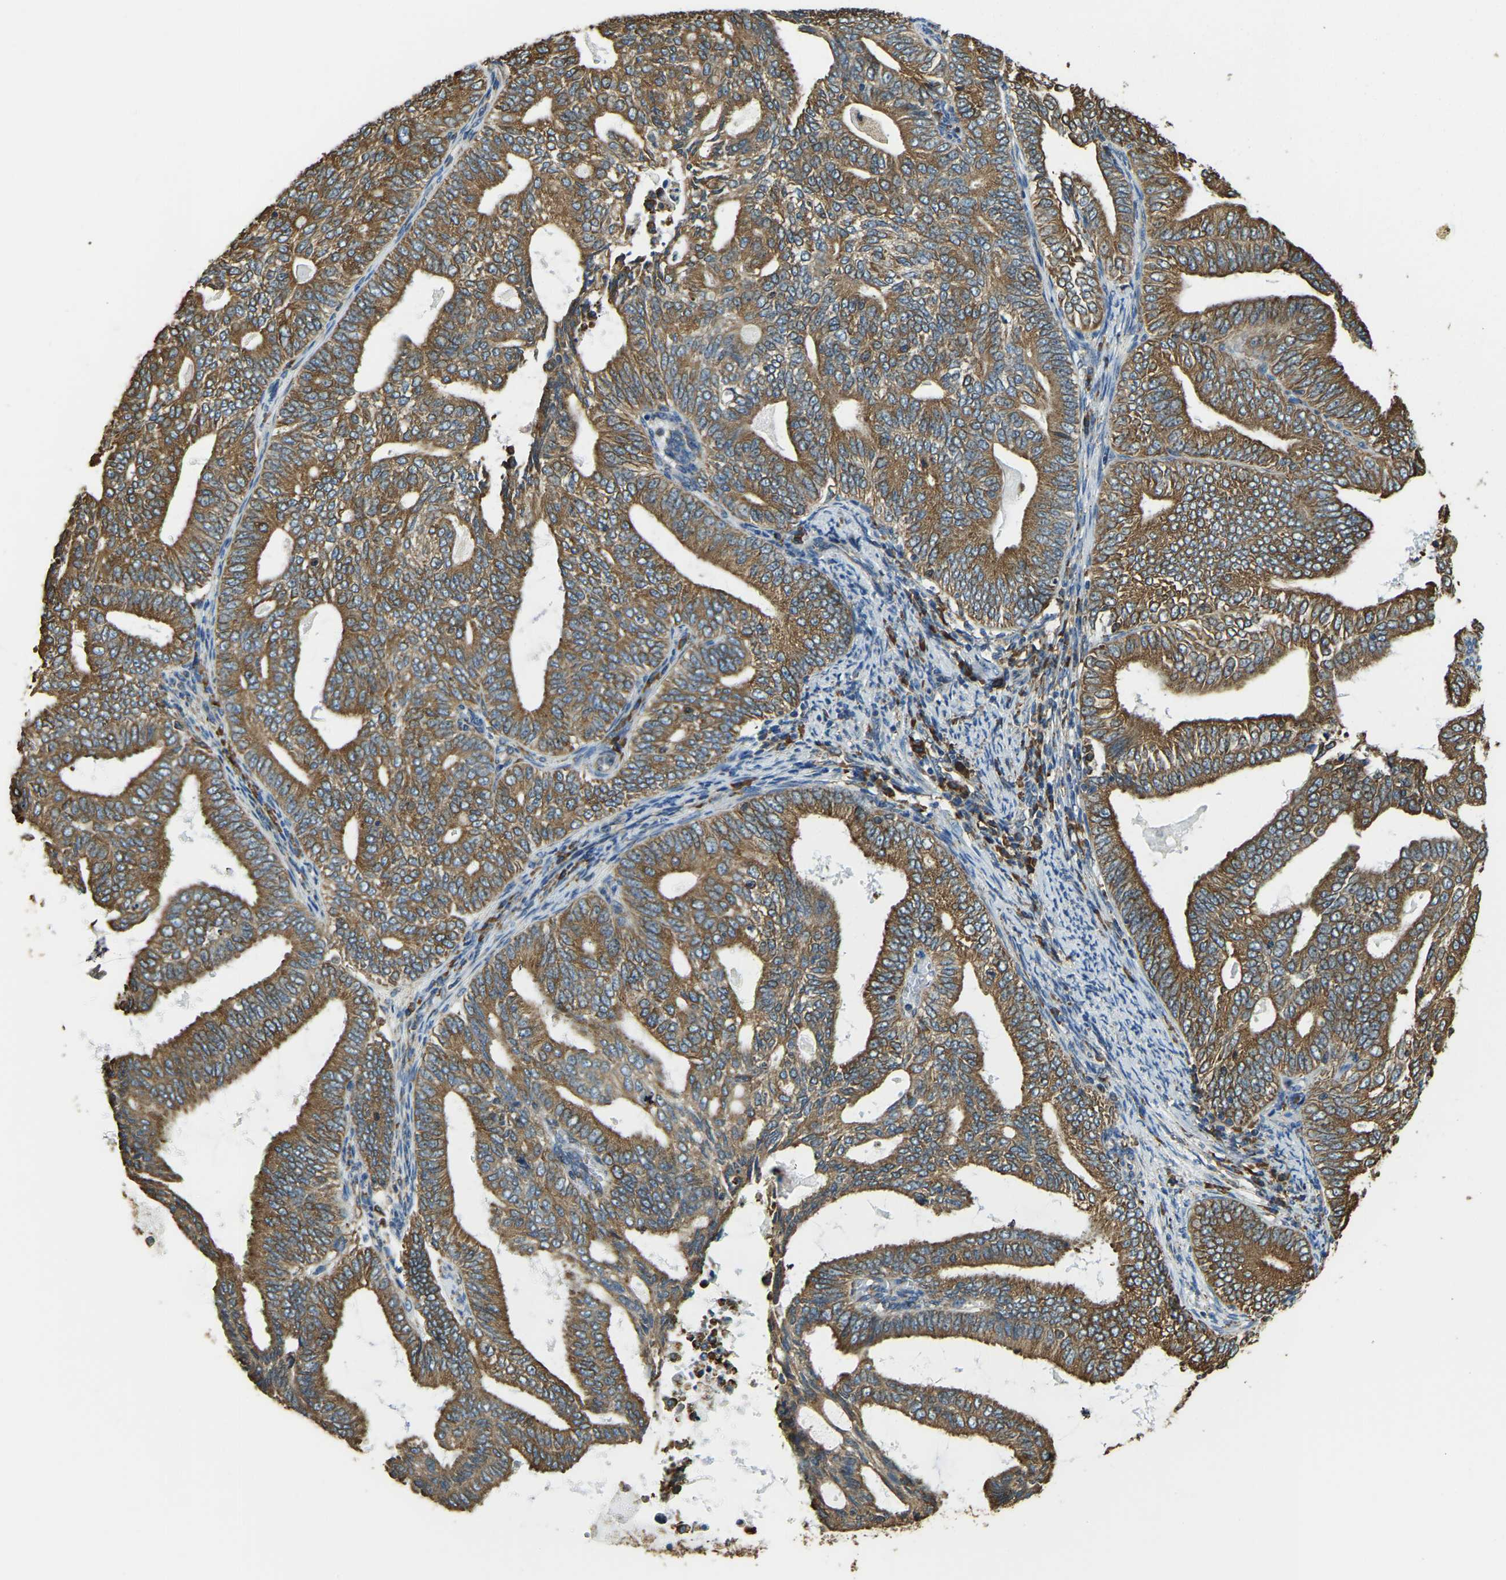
{"staining": {"intensity": "moderate", "quantity": ">75%", "location": "cytoplasmic/membranous"}, "tissue": "endometrial cancer", "cell_type": "Tumor cells", "image_type": "cancer", "snomed": [{"axis": "morphology", "description": "Adenocarcinoma, NOS"}, {"axis": "topography", "description": "Endometrium"}], "caption": "A brown stain shows moderate cytoplasmic/membranous expression of a protein in human adenocarcinoma (endometrial) tumor cells.", "gene": "RNF115", "patient": {"sex": "female", "age": 58}}